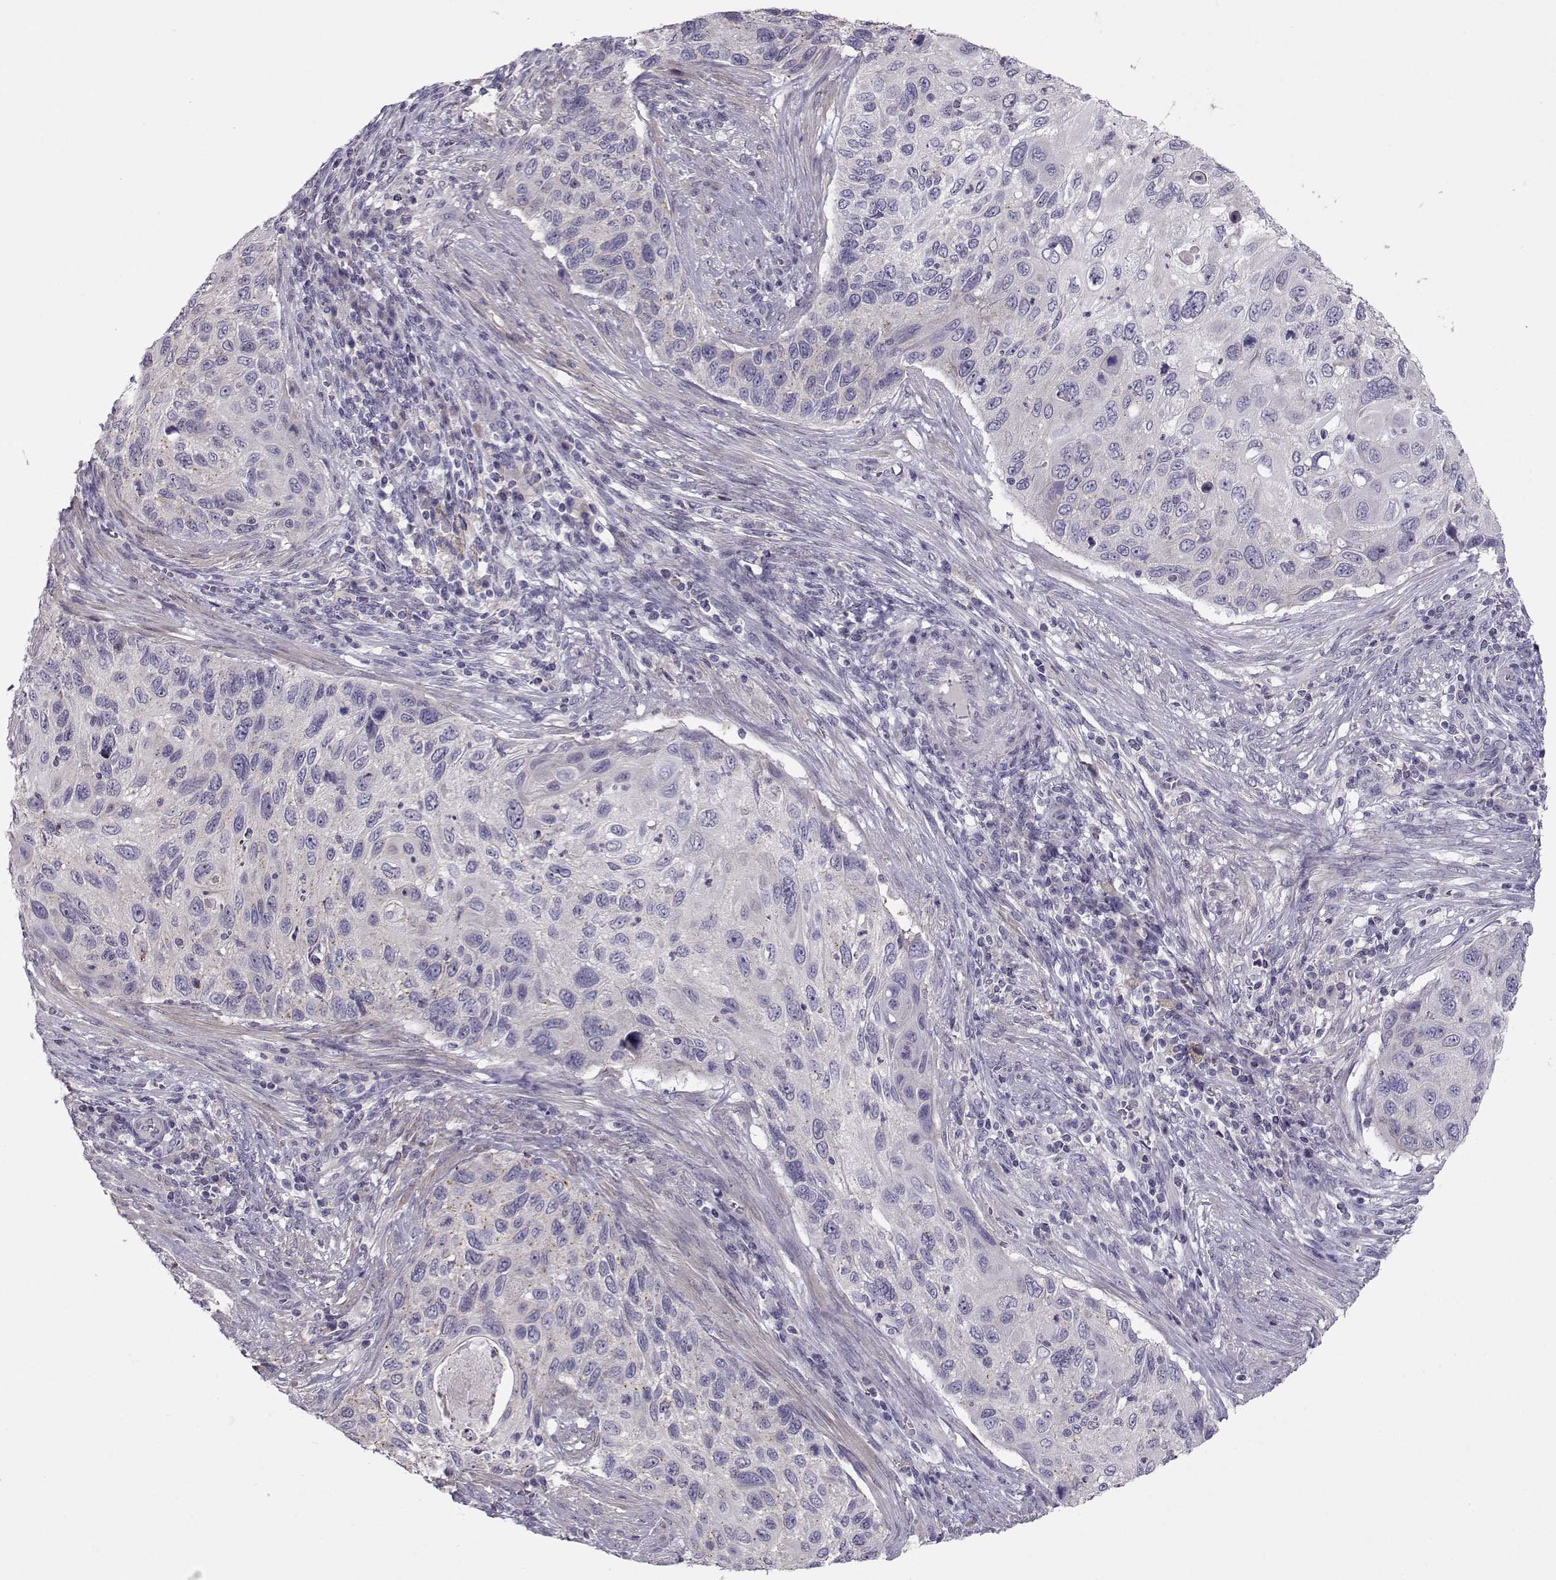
{"staining": {"intensity": "negative", "quantity": "none", "location": "none"}, "tissue": "cervical cancer", "cell_type": "Tumor cells", "image_type": "cancer", "snomed": [{"axis": "morphology", "description": "Squamous cell carcinoma, NOS"}, {"axis": "topography", "description": "Cervix"}], "caption": "Immunohistochemistry photomicrograph of neoplastic tissue: human squamous cell carcinoma (cervical) stained with DAB (3,3'-diaminobenzidine) shows no significant protein expression in tumor cells. (Brightfield microscopy of DAB immunohistochemistry (IHC) at high magnification).", "gene": "GRK1", "patient": {"sex": "female", "age": 70}}